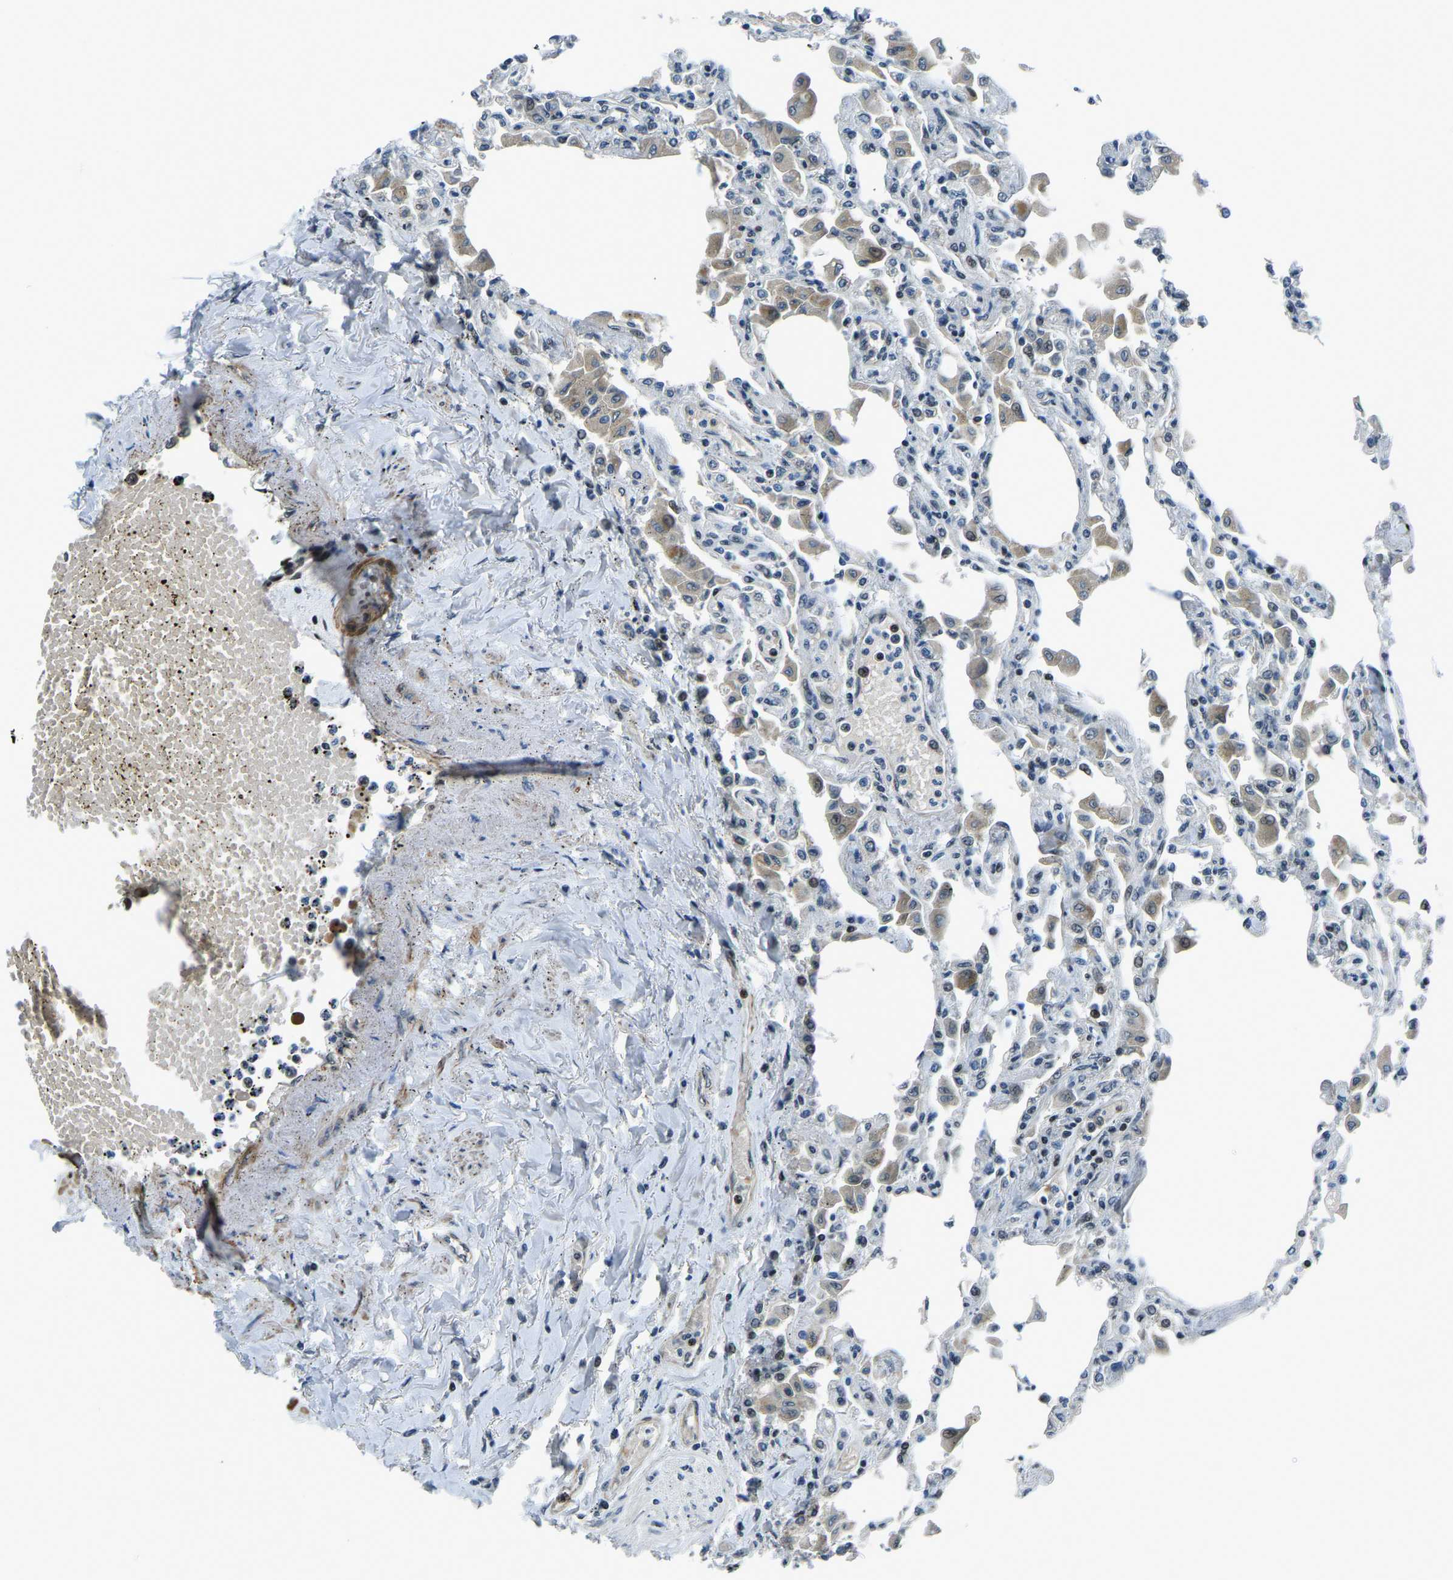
{"staining": {"intensity": "weak", "quantity": "<25%", "location": "nuclear"}, "tissue": "lung", "cell_type": "Alveolar cells", "image_type": "normal", "snomed": [{"axis": "morphology", "description": "Normal tissue, NOS"}, {"axis": "topography", "description": "Bronchus"}, {"axis": "topography", "description": "Lung"}], "caption": "Immunohistochemistry of unremarkable lung reveals no staining in alveolar cells.", "gene": "PRCC", "patient": {"sex": "female", "age": 49}}